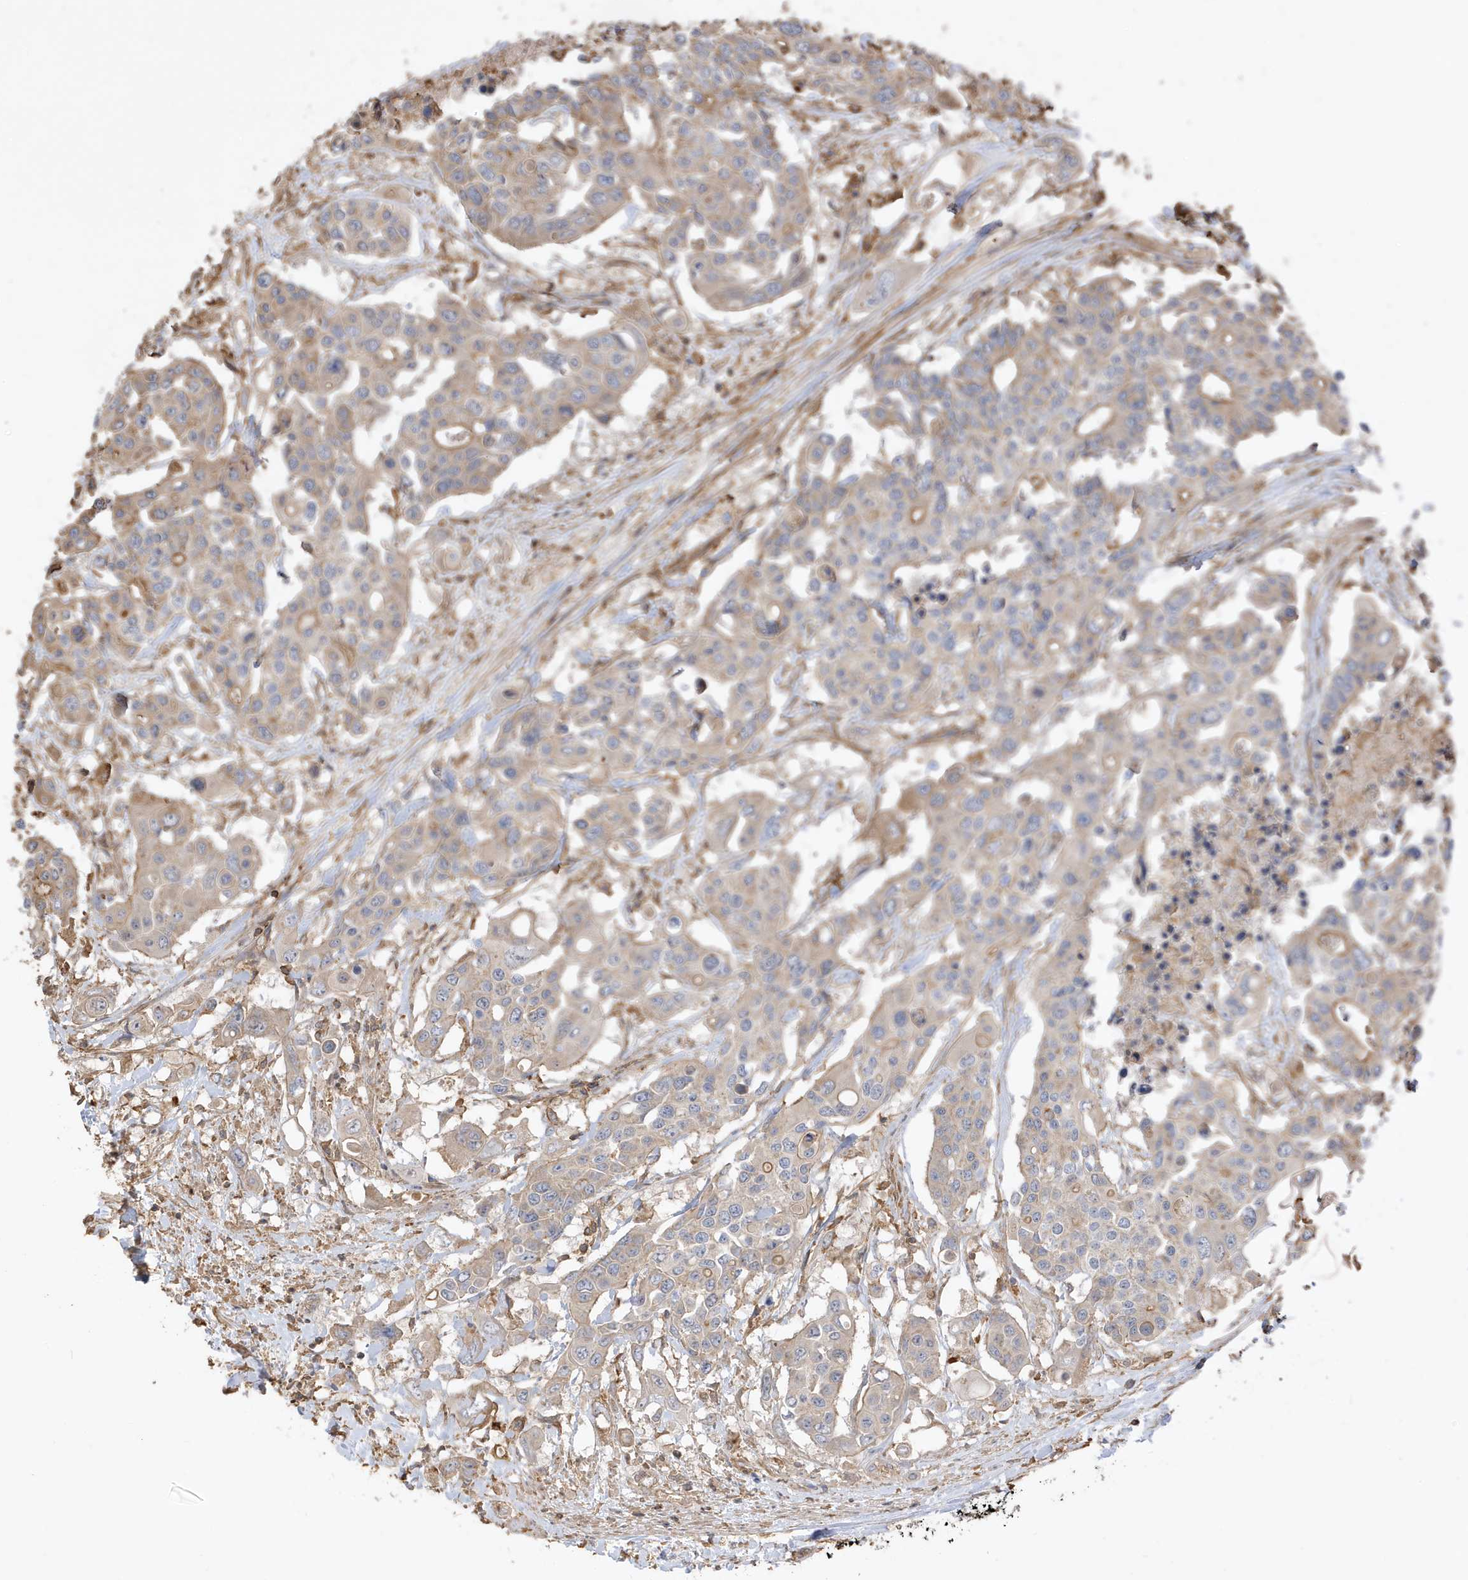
{"staining": {"intensity": "moderate", "quantity": "<25%", "location": "cytoplasmic/membranous"}, "tissue": "colorectal cancer", "cell_type": "Tumor cells", "image_type": "cancer", "snomed": [{"axis": "morphology", "description": "Adenocarcinoma, NOS"}, {"axis": "topography", "description": "Colon"}], "caption": "Immunohistochemistry (IHC) micrograph of neoplastic tissue: adenocarcinoma (colorectal) stained using immunohistochemistry displays low levels of moderate protein expression localized specifically in the cytoplasmic/membranous of tumor cells, appearing as a cytoplasmic/membranous brown color.", "gene": "ZBTB8A", "patient": {"sex": "male", "age": 77}}